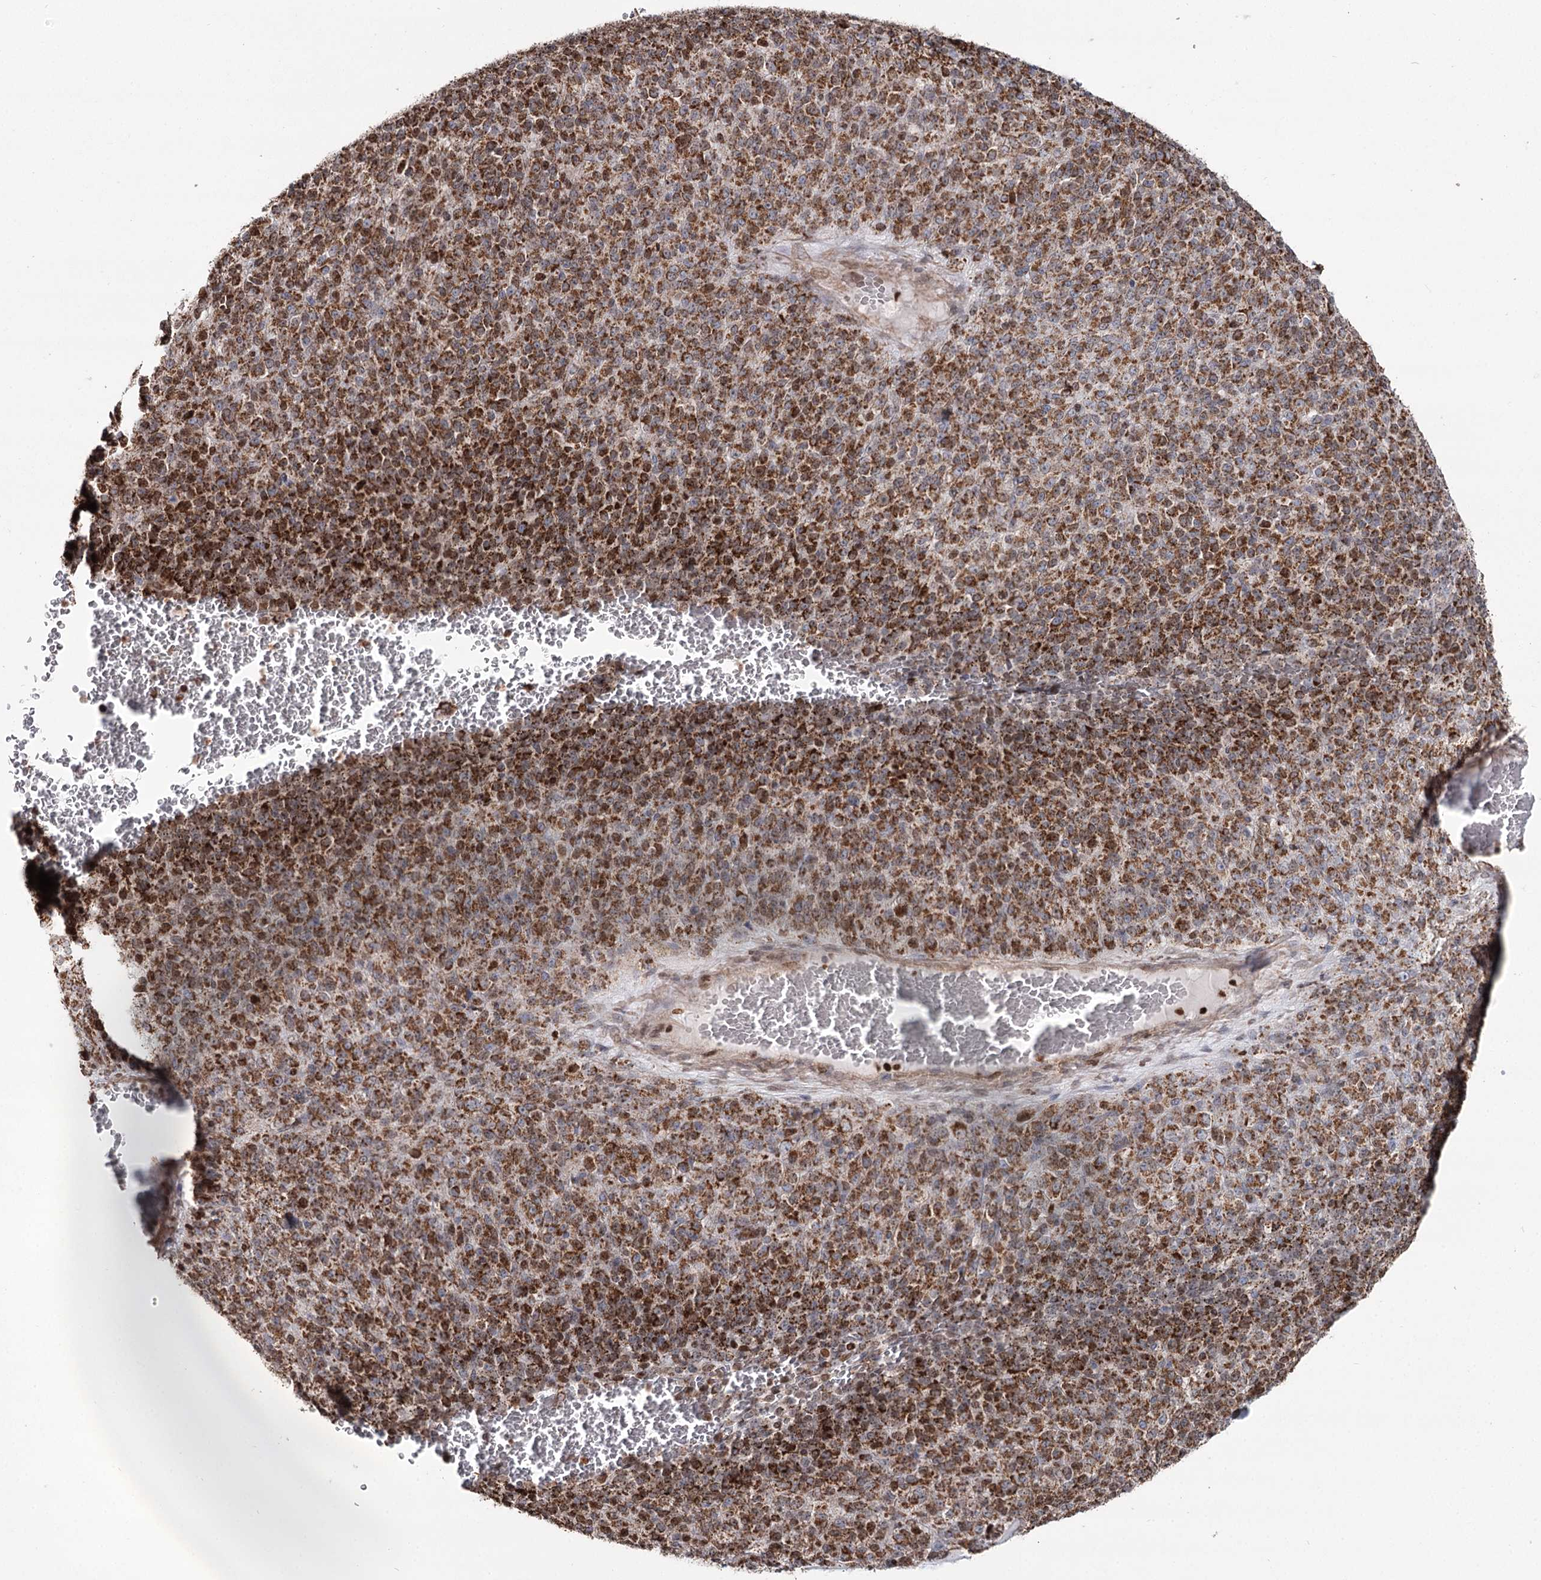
{"staining": {"intensity": "moderate", "quantity": ">75%", "location": "cytoplasmic/membranous"}, "tissue": "melanoma", "cell_type": "Tumor cells", "image_type": "cancer", "snomed": [{"axis": "morphology", "description": "Malignant melanoma, Metastatic site"}, {"axis": "topography", "description": "Brain"}], "caption": "Immunohistochemistry (DAB (3,3'-diaminobenzidine)) staining of human melanoma reveals moderate cytoplasmic/membranous protein positivity in approximately >75% of tumor cells. (Stains: DAB (3,3'-diaminobenzidine) in brown, nuclei in blue, Microscopy: brightfield microscopy at high magnification).", "gene": "PDHX", "patient": {"sex": "female", "age": 56}}